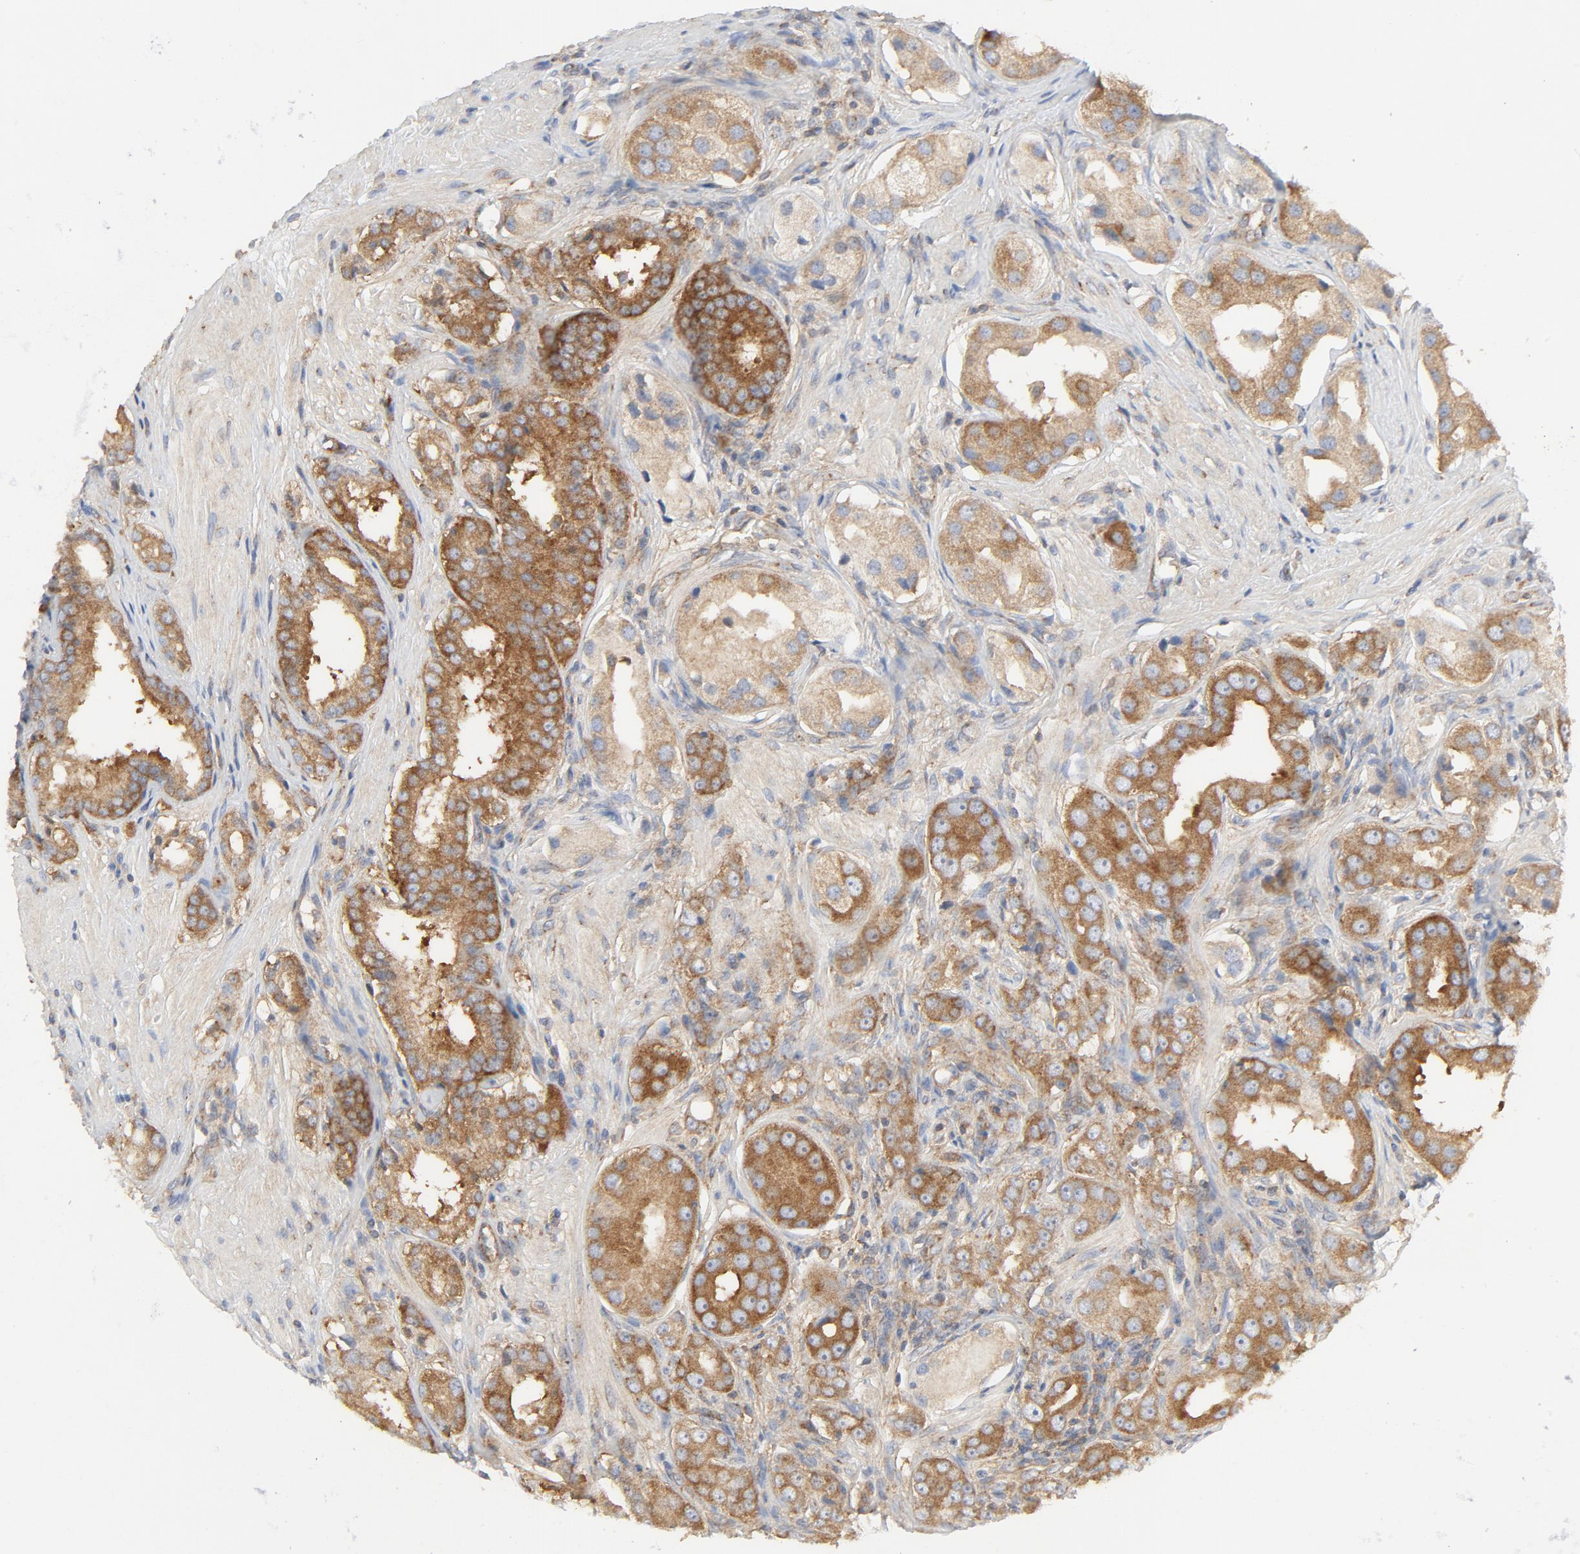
{"staining": {"intensity": "strong", "quantity": ">75%", "location": "cytoplasmic/membranous"}, "tissue": "prostate cancer", "cell_type": "Tumor cells", "image_type": "cancer", "snomed": [{"axis": "morphology", "description": "Adenocarcinoma, Medium grade"}, {"axis": "topography", "description": "Prostate"}], "caption": "Protein positivity by immunohistochemistry (IHC) shows strong cytoplasmic/membranous positivity in approximately >75% of tumor cells in prostate cancer.", "gene": "RABEP1", "patient": {"sex": "male", "age": 53}}